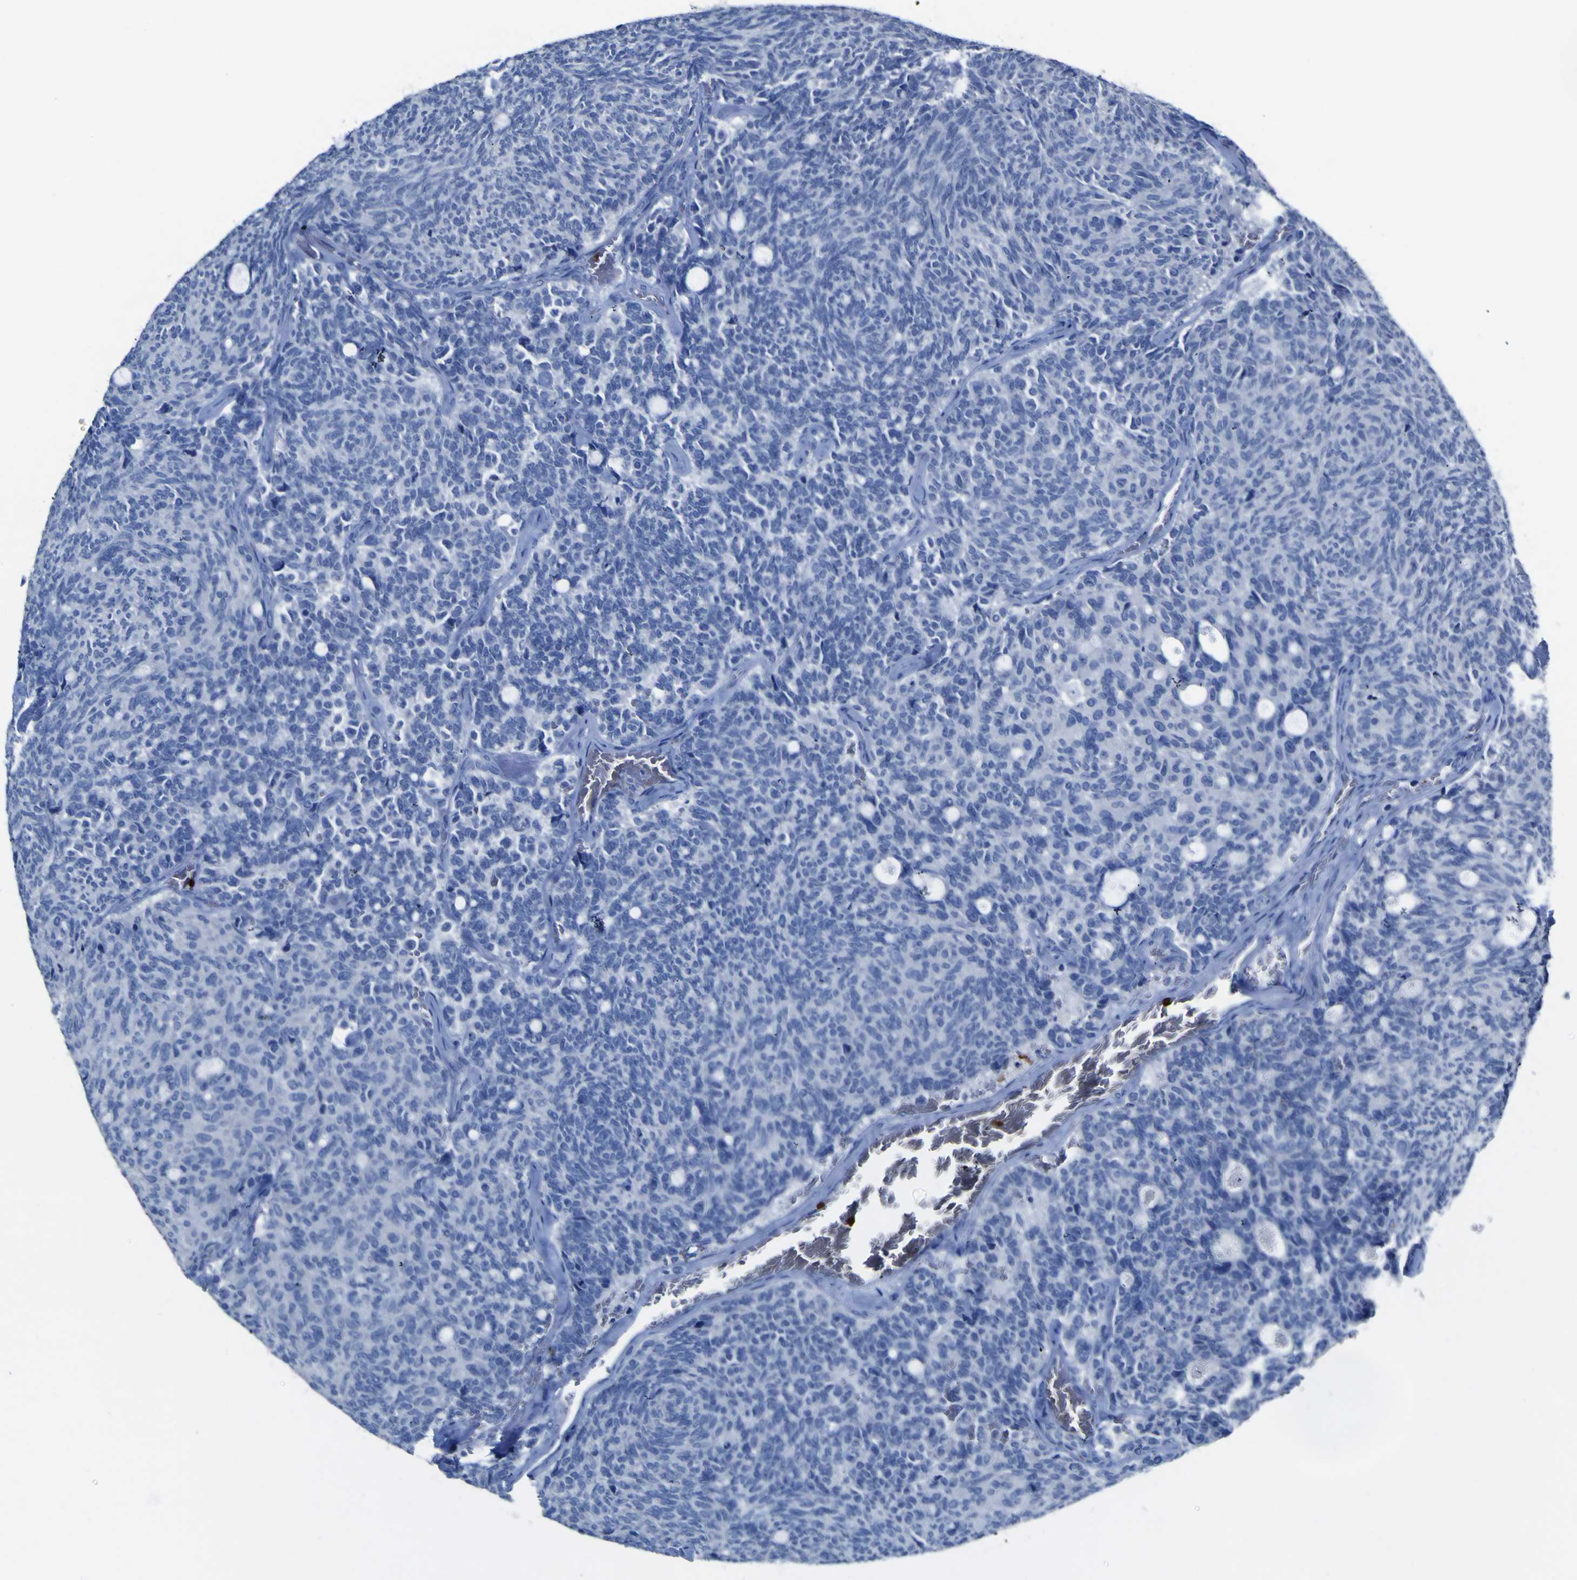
{"staining": {"intensity": "negative", "quantity": "none", "location": "none"}, "tissue": "carcinoid", "cell_type": "Tumor cells", "image_type": "cancer", "snomed": [{"axis": "morphology", "description": "Carcinoid, malignant, NOS"}, {"axis": "topography", "description": "Pancreas"}], "caption": "The image displays no significant positivity in tumor cells of malignant carcinoid.", "gene": "GCM1", "patient": {"sex": "female", "age": 54}}